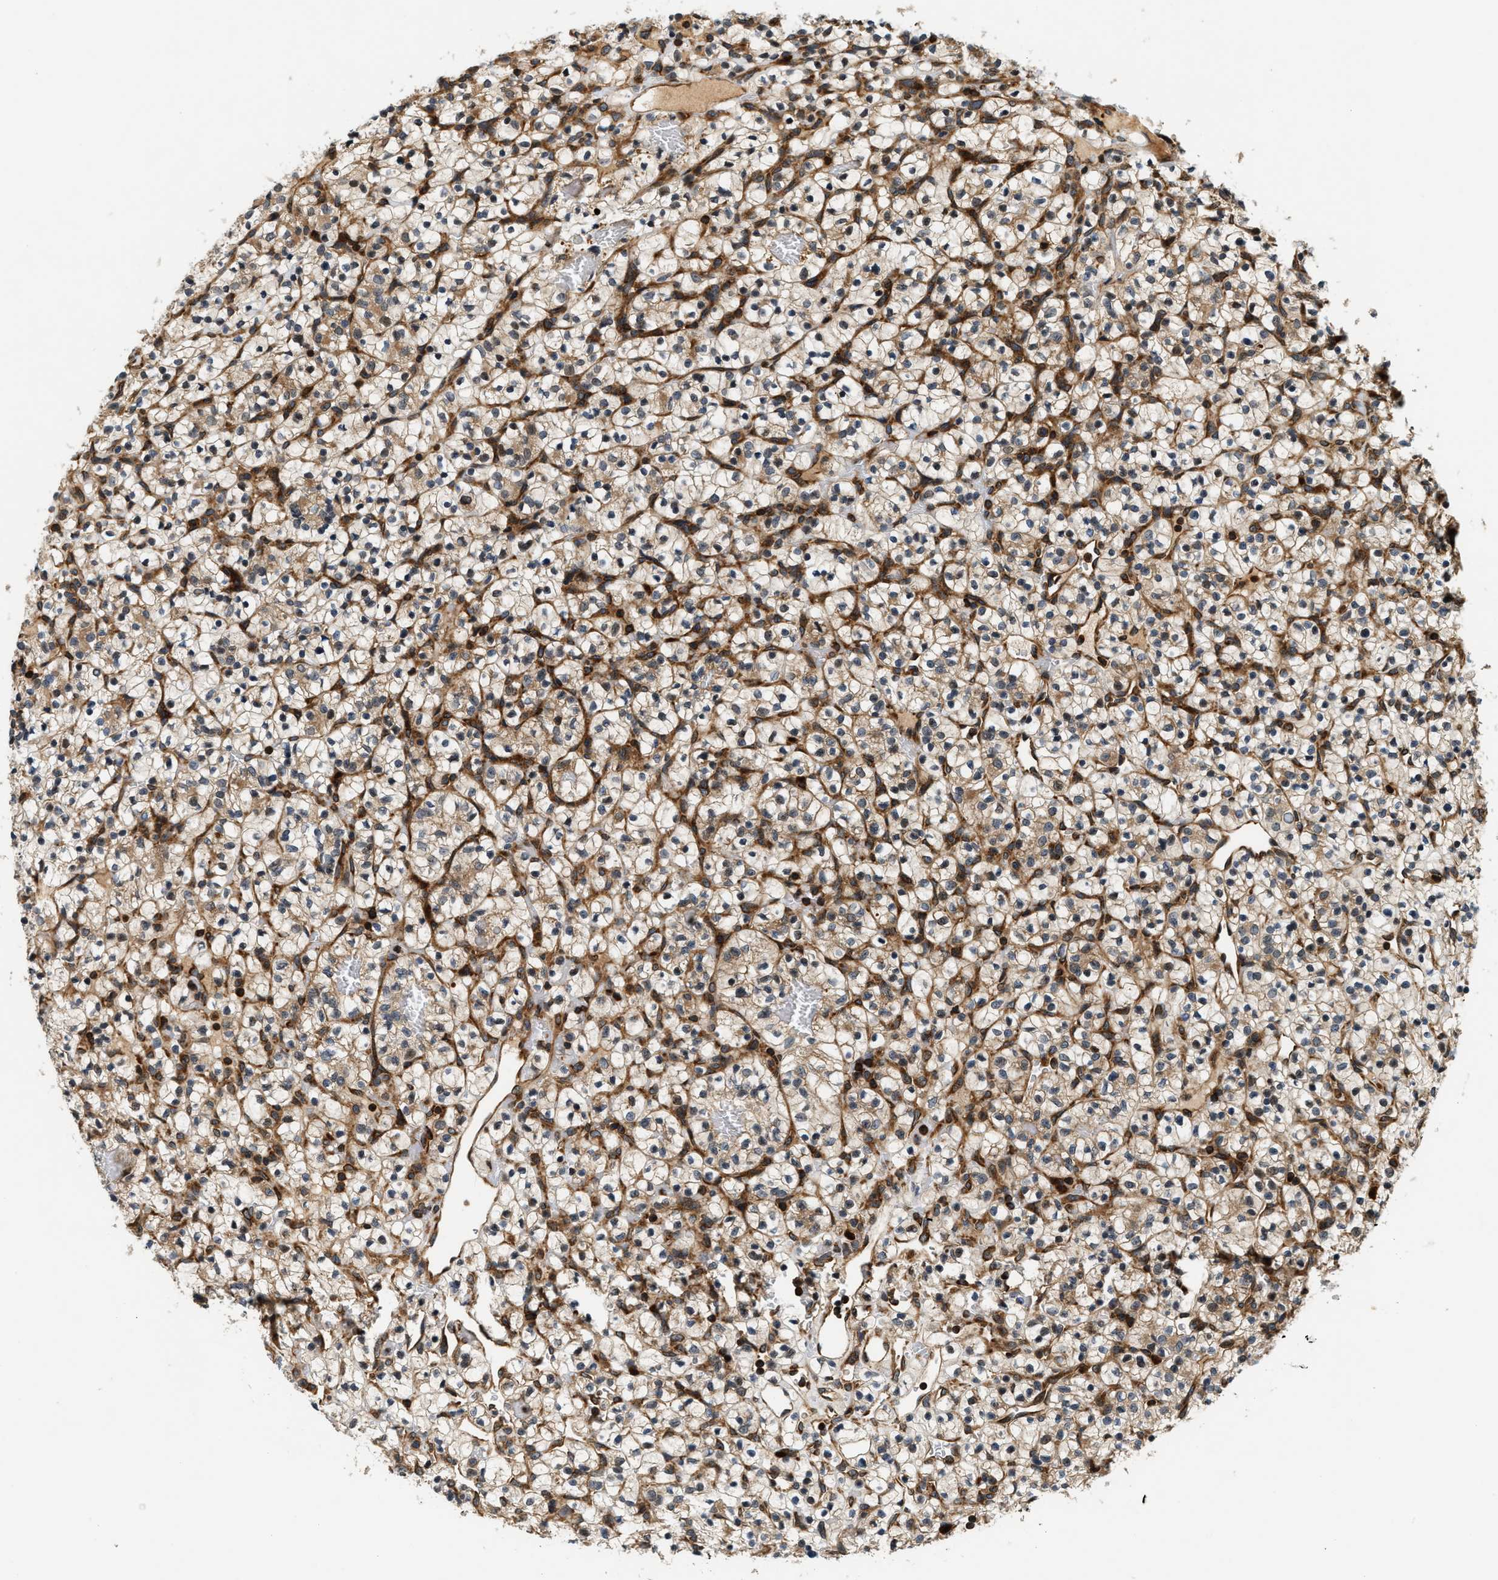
{"staining": {"intensity": "moderate", "quantity": ">75%", "location": "cytoplasmic/membranous"}, "tissue": "renal cancer", "cell_type": "Tumor cells", "image_type": "cancer", "snomed": [{"axis": "morphology", "description": "Adenocarcinoma, NOS"}, {"axis": "topography", "description": "Kidney"}], "caption": "A photomicrograph showing moderate cytoplasmic/membranous expression in about >75% of tumor cells in renal cancer (adenocarcinoma), as visualized by brown immunohistochemical staining.", "gene": "SAMD9", "patient": {"sex": "female", "age": 57}}